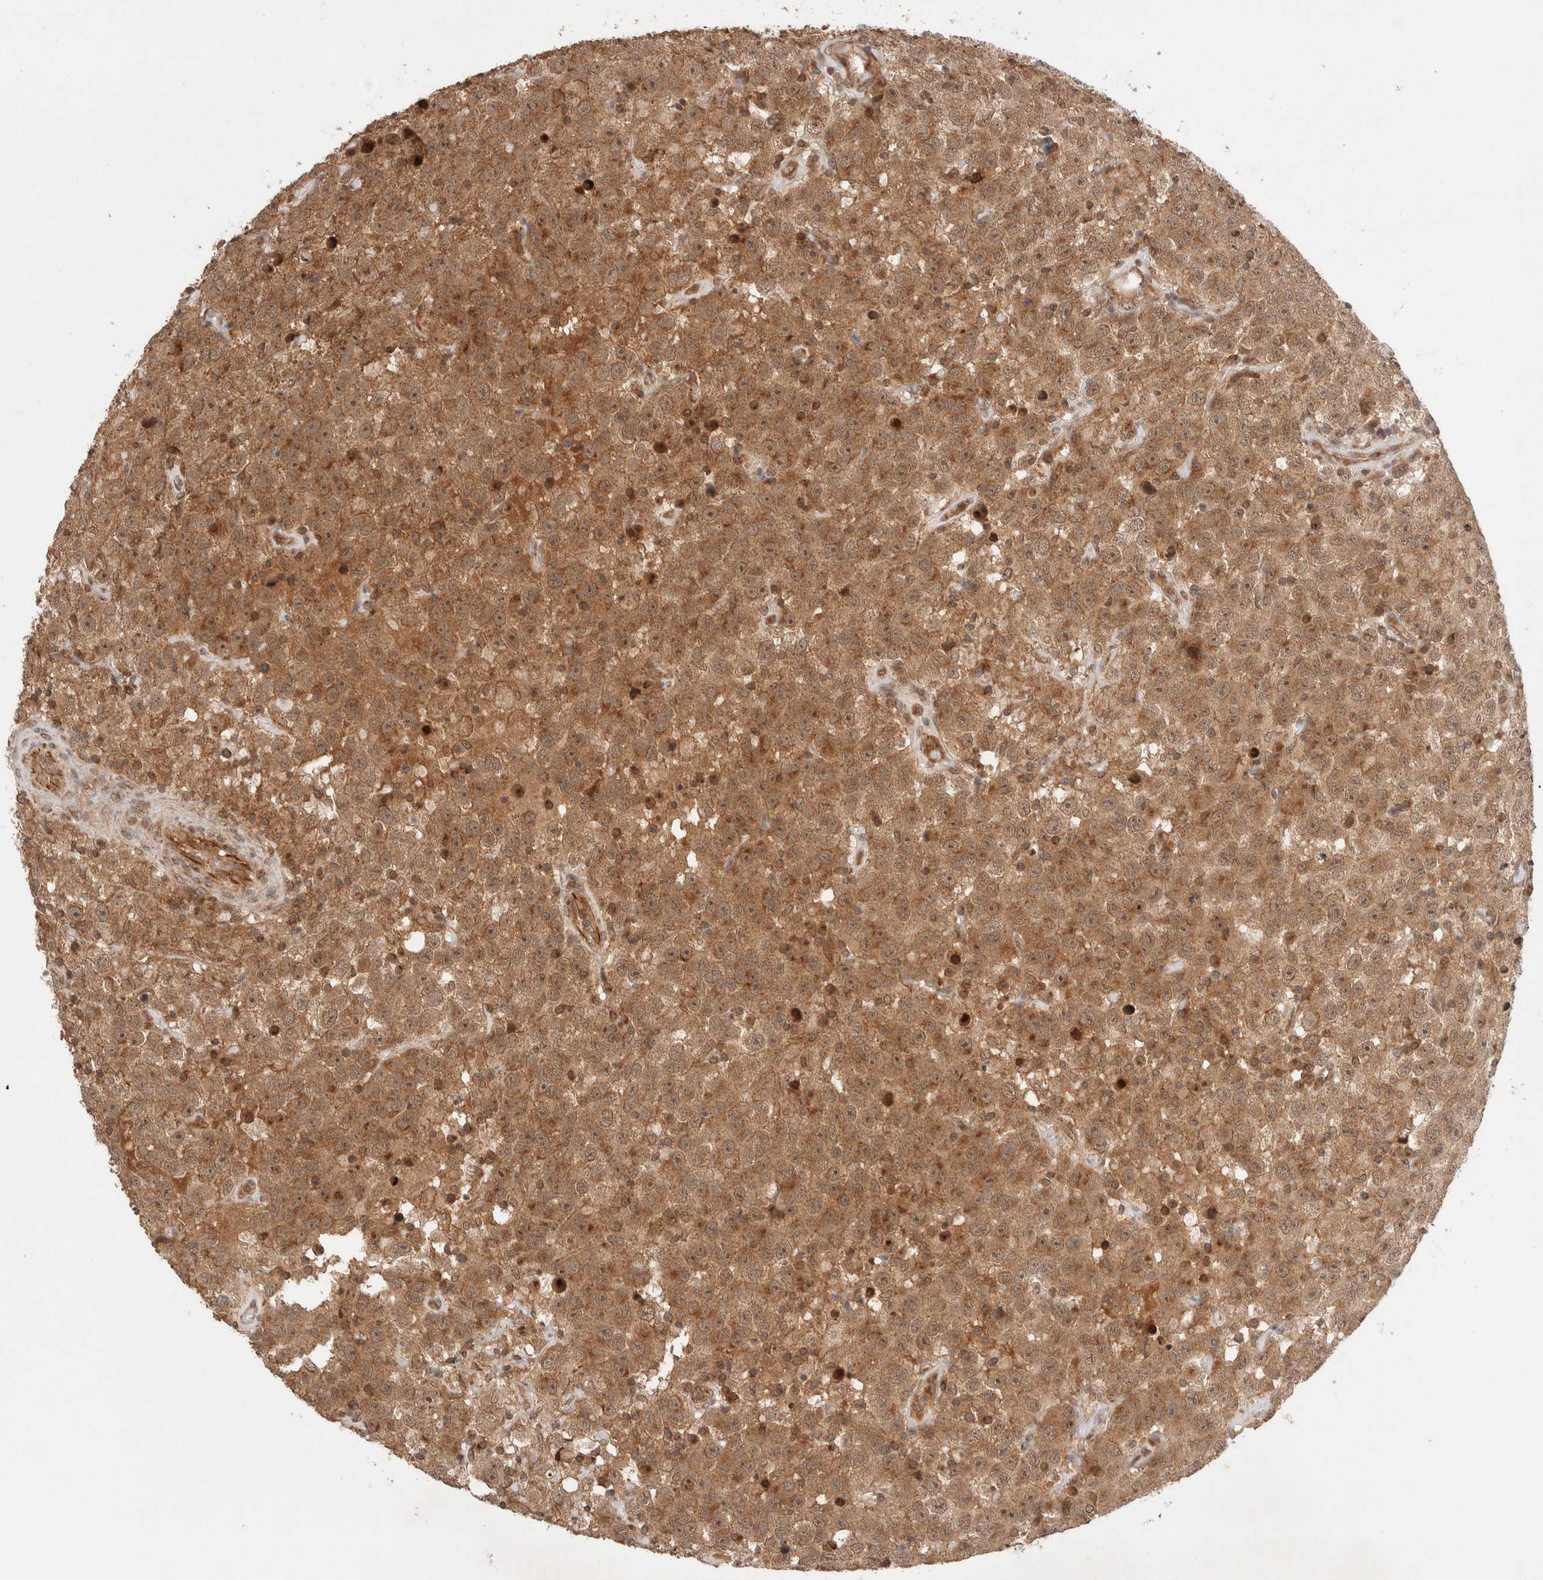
{"staining": {"intensity": "moderate", "quantity": ">75%", "location": "cytoplasmic/membranous,nuclear"}, "tissue": "testis cancer", "cell_type": "Tumor cells", "image_type": "cancer", "snomed": [{"axis": "morphology", "description": "Seminoma, NOS"}, {"axis": "topography", "description": "Testis"}], "caption": "Immunohistochemical staining of human testis seminoma exhibits medium levels of moderate cytoplasmic/membranous and nuclear protein staining in approximately >75% of tumor cells.", "gene": "SIKE1", "patient": {"sex": "male", "age": 41}}